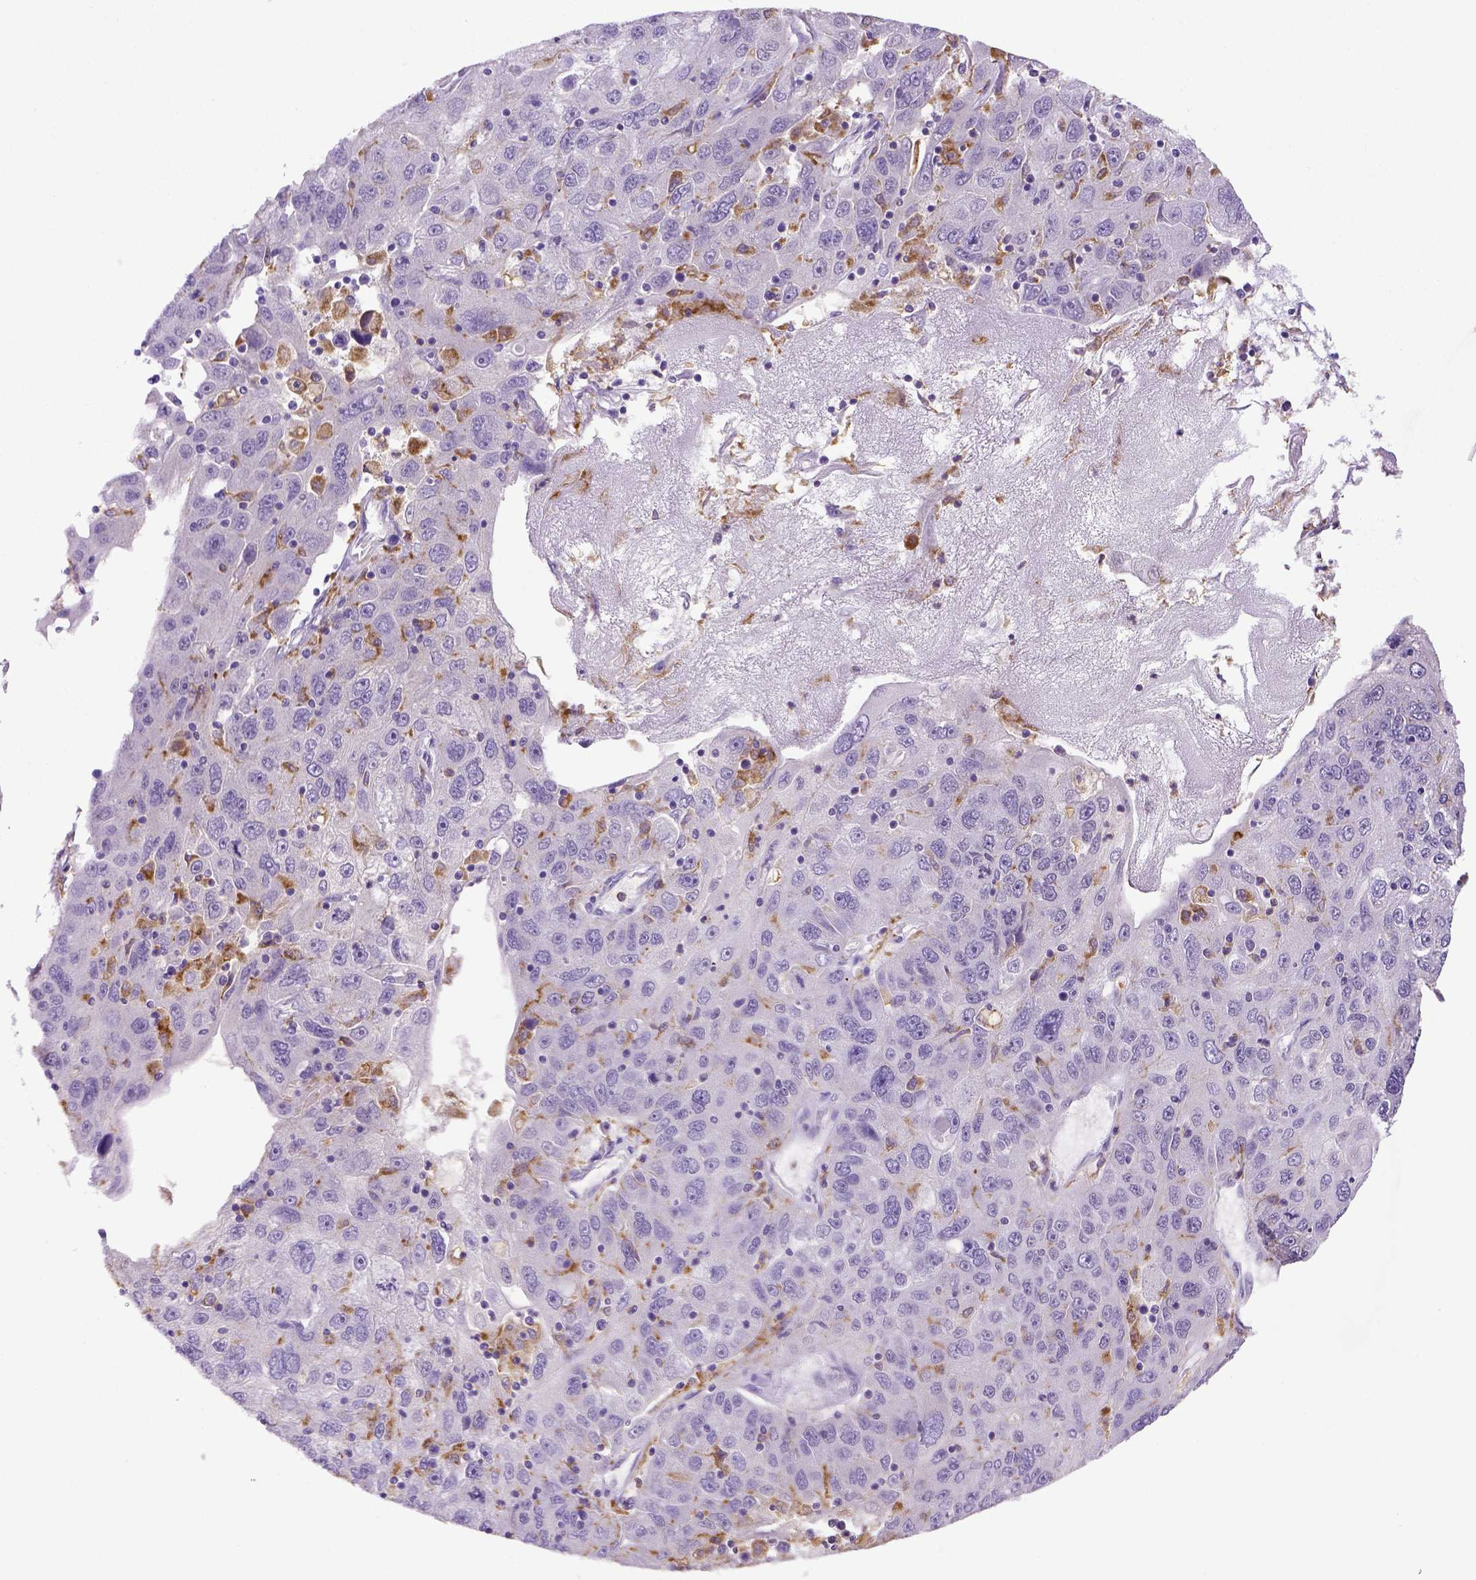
{"staining": {"intensity": "negative", "quantity": "none", "location": "none"}, "tissue": "stomach cancer", "cell_type": "Tumor cells", "image_type": "cancer", "snomed": [{"axis": "morphology", "description": "Adenocarcinoma, NOS"}, {"axis": "topography", "description": "Stomach"}], "caption": "Tumor cells are negative for brown protein staining in adenocarcinoma (stomach). (Stains: DAB immunohistochemistry (IHC) with hematoxylin counter stain, Microscopy: brightfield microscopy at high magnification).", "gene": "CD68", "patient": {"sex": "male", "age": 56}}